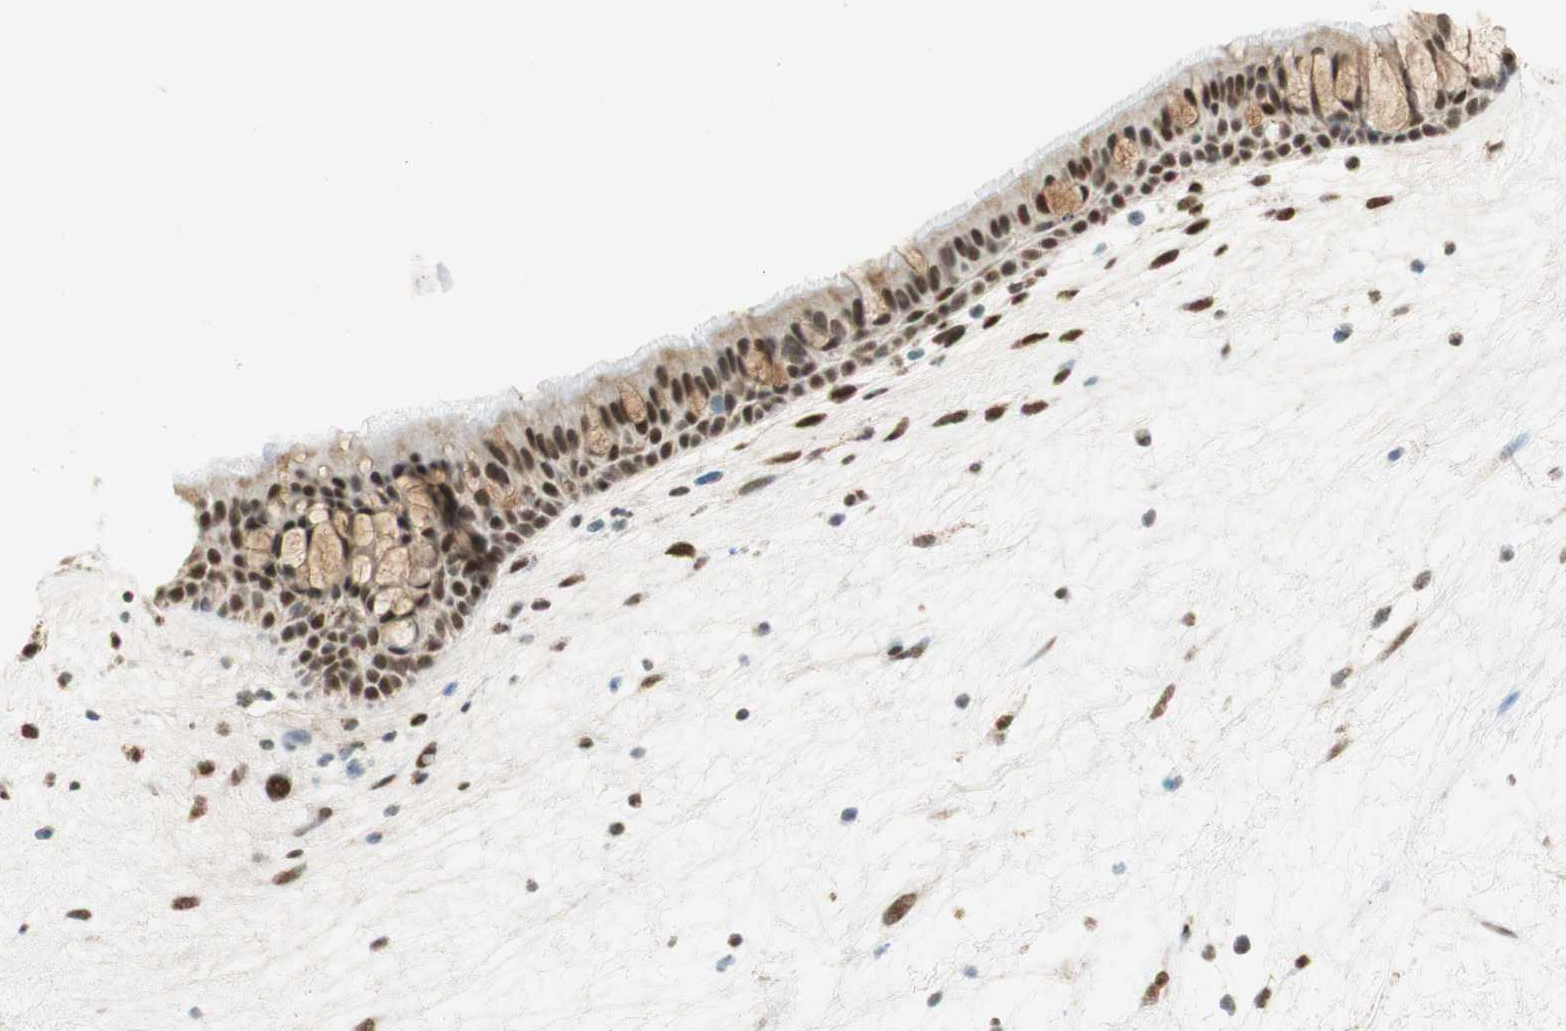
{"staining": {"intensity": "strong", "quantity": ">75%", "location": "cytoplasmic/membranous,nuclear"}, "tissue": "nasopharynx", "cell_type": "Respiratory epithelial cells", "image_type": "normal", "snomed": [{"axis": "morphology", "description": "Normal tissue, NOS"}, {"axis": "morphology", "description": "Inflammation, NOS"}, {"axis": "topography", "description": "Nasopharynx"}], "caption": "IHC (DAB) staining of unremarkable nasopharynx shows strong cytoplasmic/membranous,nuclear protein staining in about >75% of respiratory epithelial cells. The protein is stained brown, and the nuclei are stained in blue (DAB IHC with brightfield microscopy, high magnification).", "gene": "ZNF782", "patient": {"sex": "male", "age": 48}}